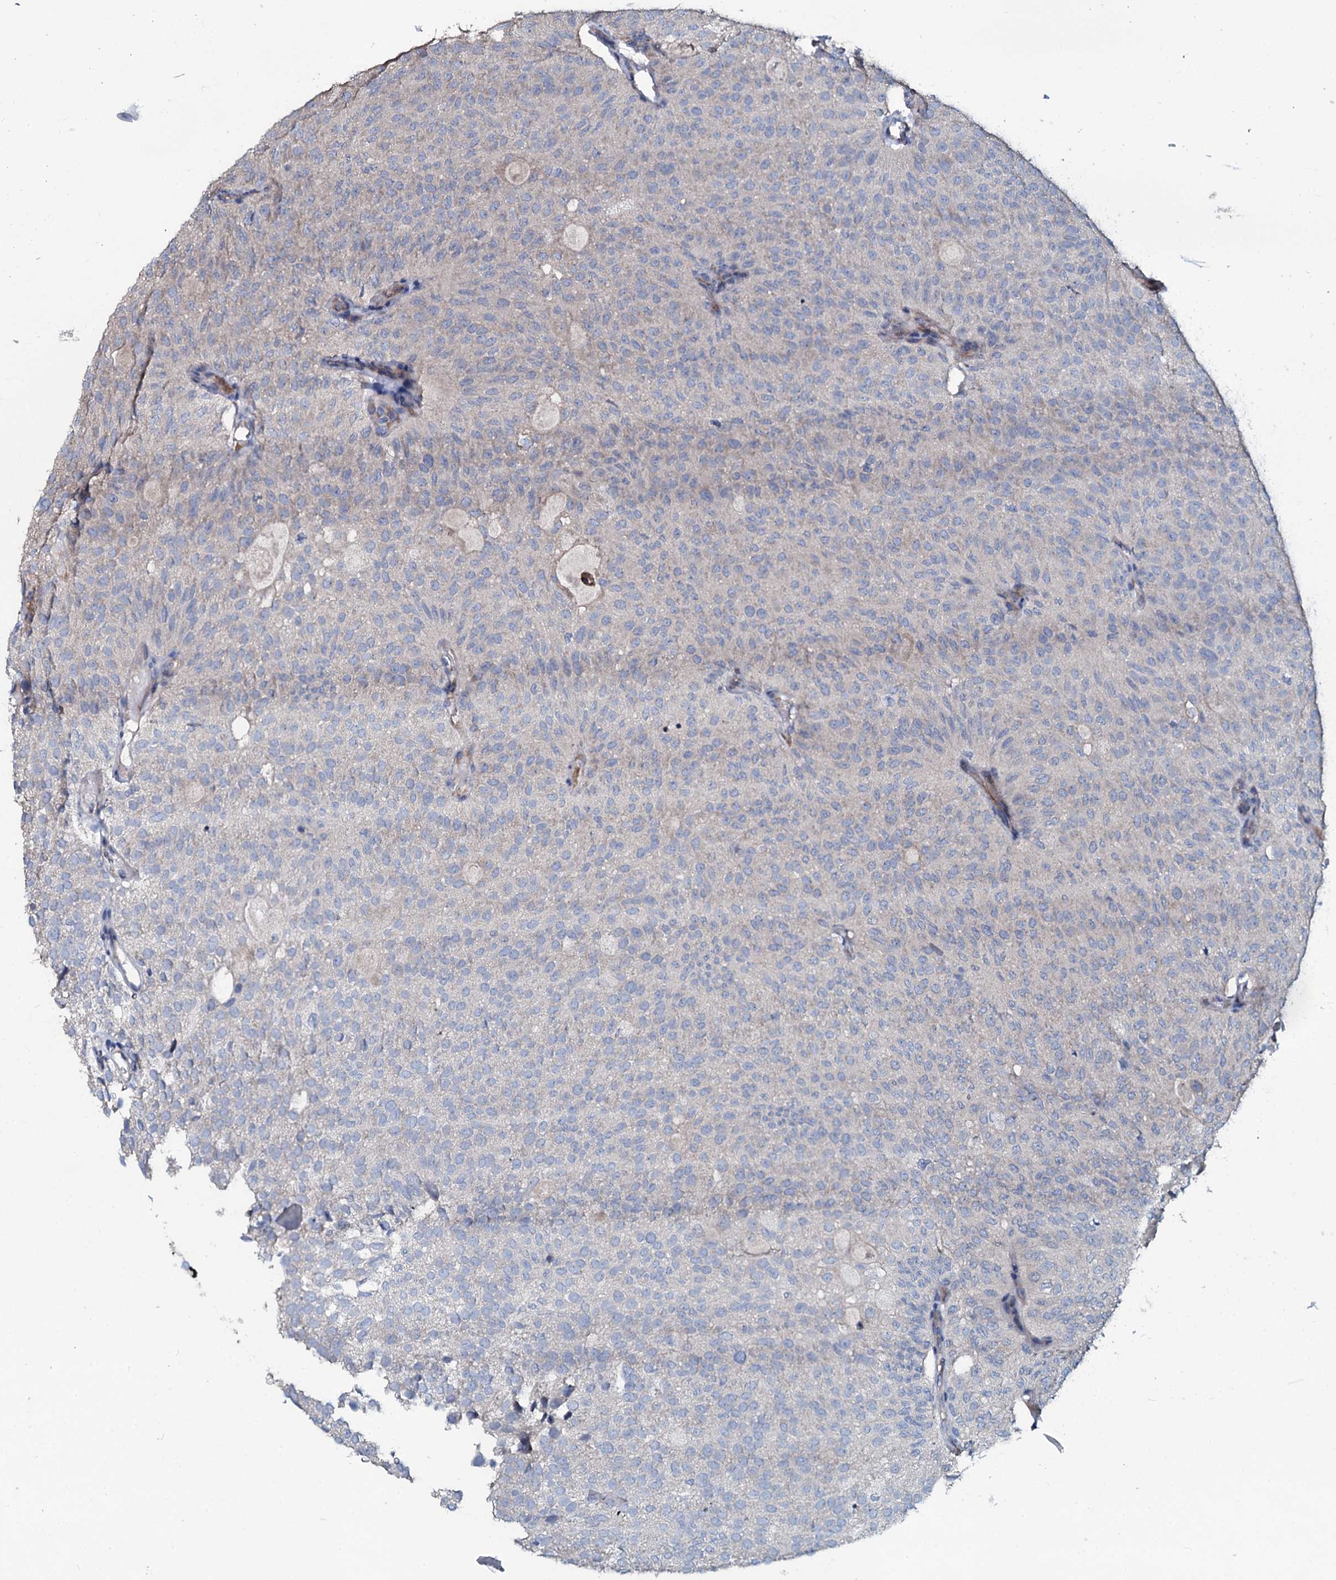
{"staining": {"intensity": "negative", "quantity": "none", "location": "none"}, "tissue": "urothelial cancer", "cell_type": "Tumor cells", "image_type": "cancer", "snomed": [{"axis": "morphology", "description": "Urothelial carcinoma, Low grade"}, {"axis": "topography", "description": "Urinary bladder"}], "caption": "Immunohistochemistry (IHC) histopathology image of human urothelial cancer stained for a protein (brown), which displays no expression in tumor cells.", "gene": "IL12B", "patient": {"sex": "male", "age": 78}}